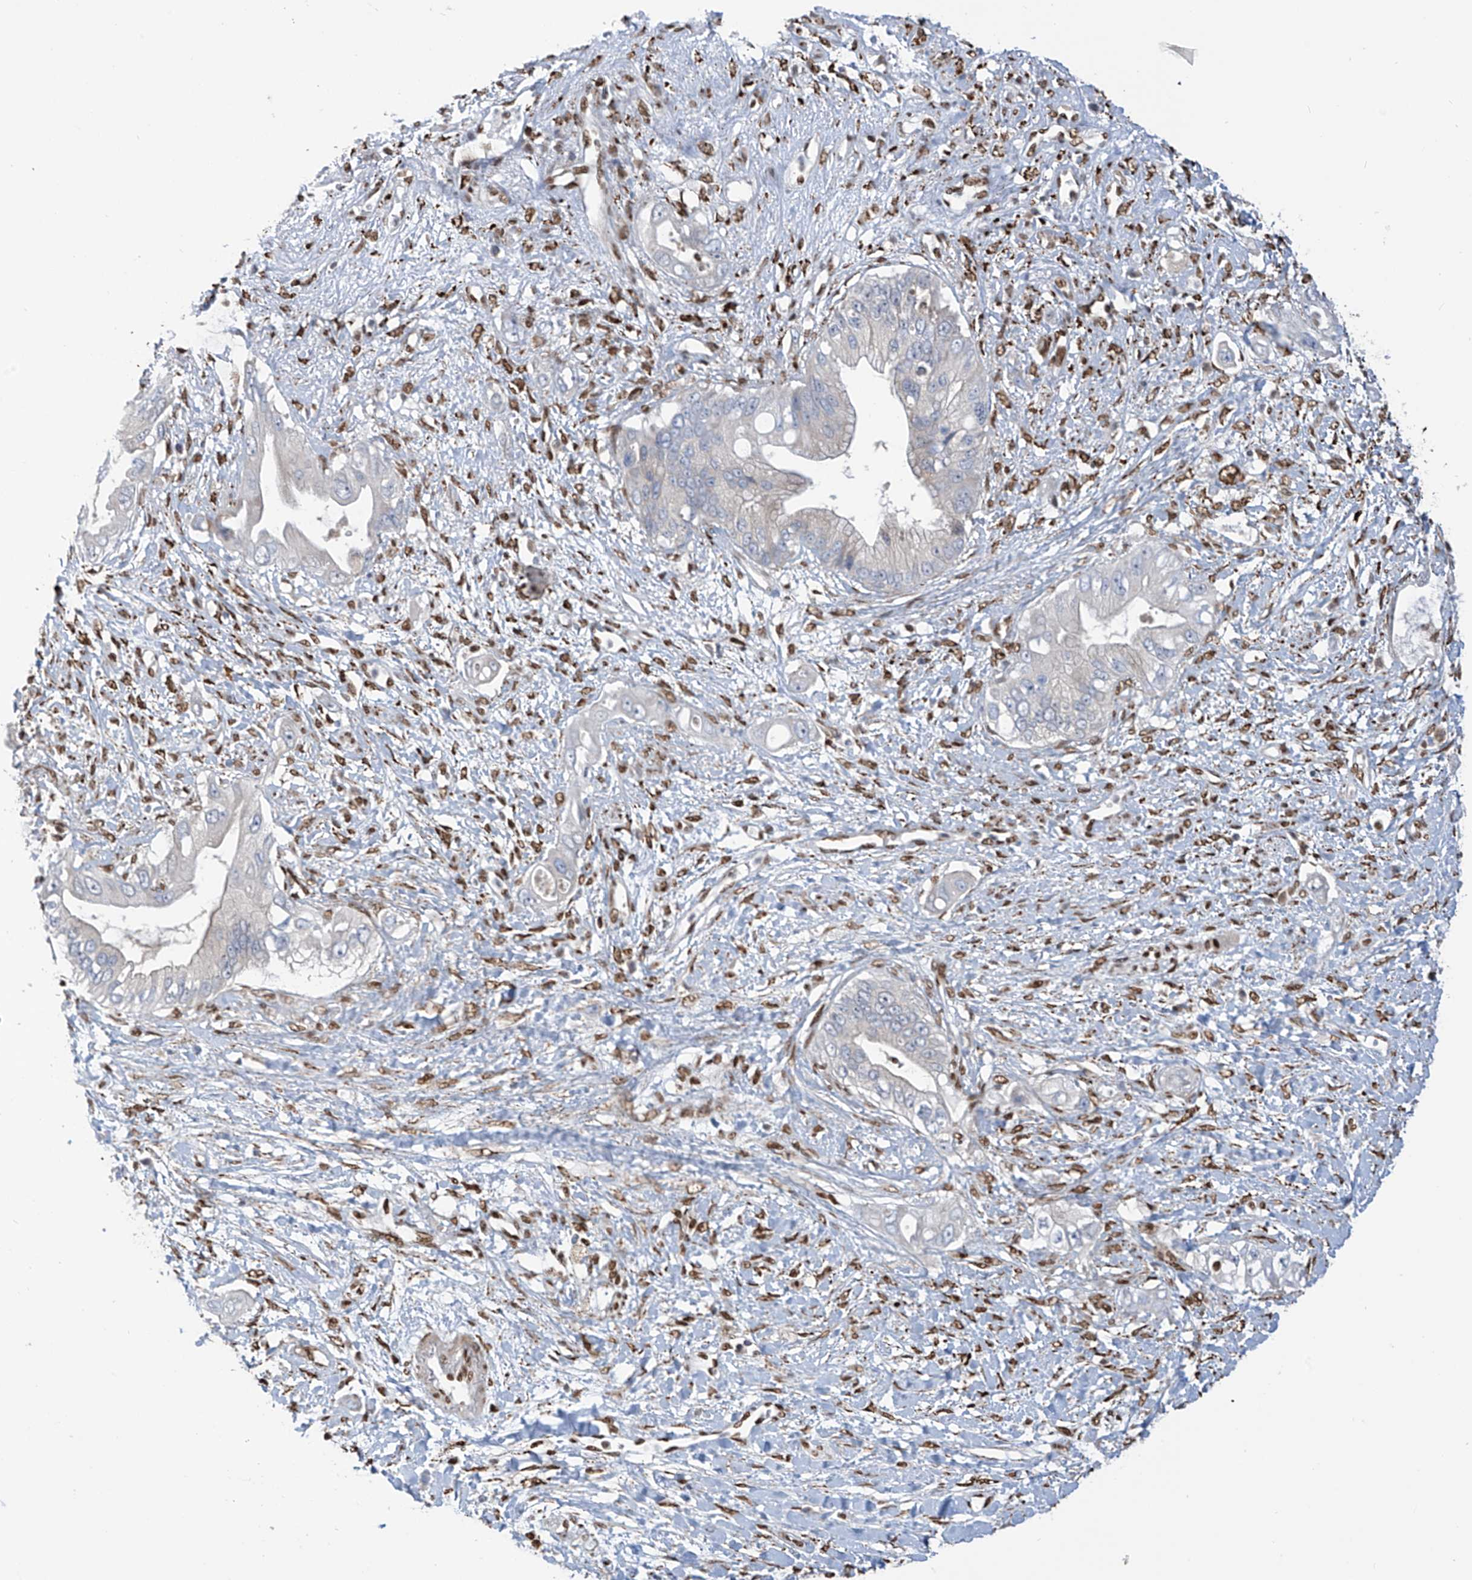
{"staining": {"intensity": "negative", "quantity": "none", "location": "none"}, "tissue": "pancreatic cancer", "cell_type": "Tumor cells", "image_type": "cancer", "snomed": [{"axis": "morphology", "description": "Inflammation, NOS"}, {"axis": "morphology", "description": "Adenocarcinoma, NOS"}, {"axis": "topography", "description": "Pancreas"}], "caption": "A histopathology image of adenocarcinoma (pancreatic) stained for a protein demonstrates no brown staining in tumor cells.", "gene": "PM20D2", "patient": {"sex": "female", "age": 56}}